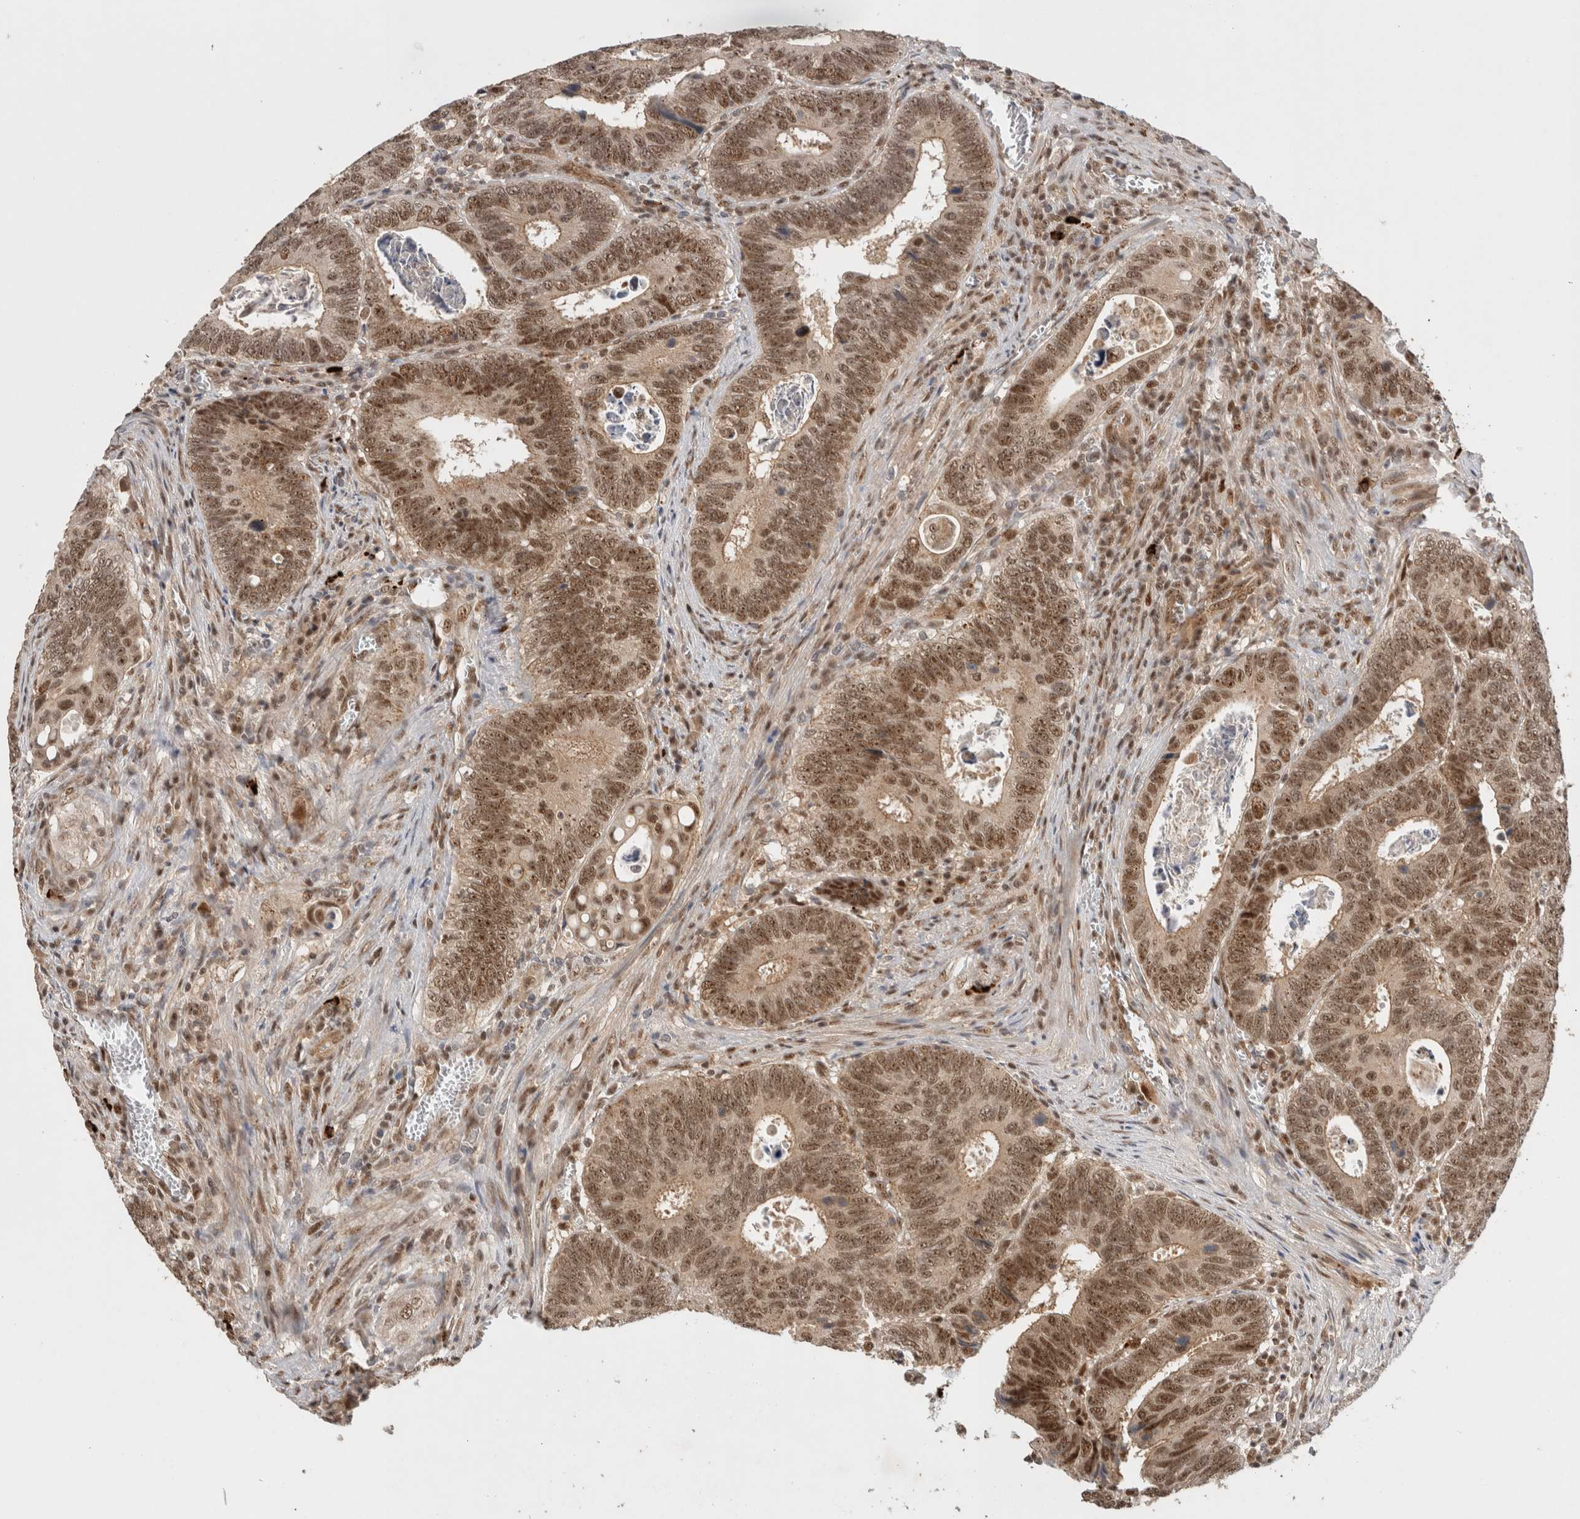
{"staining": {"intensity": "moderate", "quantity": ">75%", "location": "nuclear"}, "tissue": "colorectal cancer", "cell_type": "Tumor cells", "image_type": "cancer", "snomed": [{"axis": "morphology", "description": "Adenocarcinoma, NOS"}, {"axis": "topography", "description": "Colon"}], "caption": "IHC of human colorectal adenocarcinoma displays medium levels of moderate nuclear expression in about >75% of tumor cells.", "gene": "MPHOSPH6", "patient": {"sex": "male", "age": 72}}